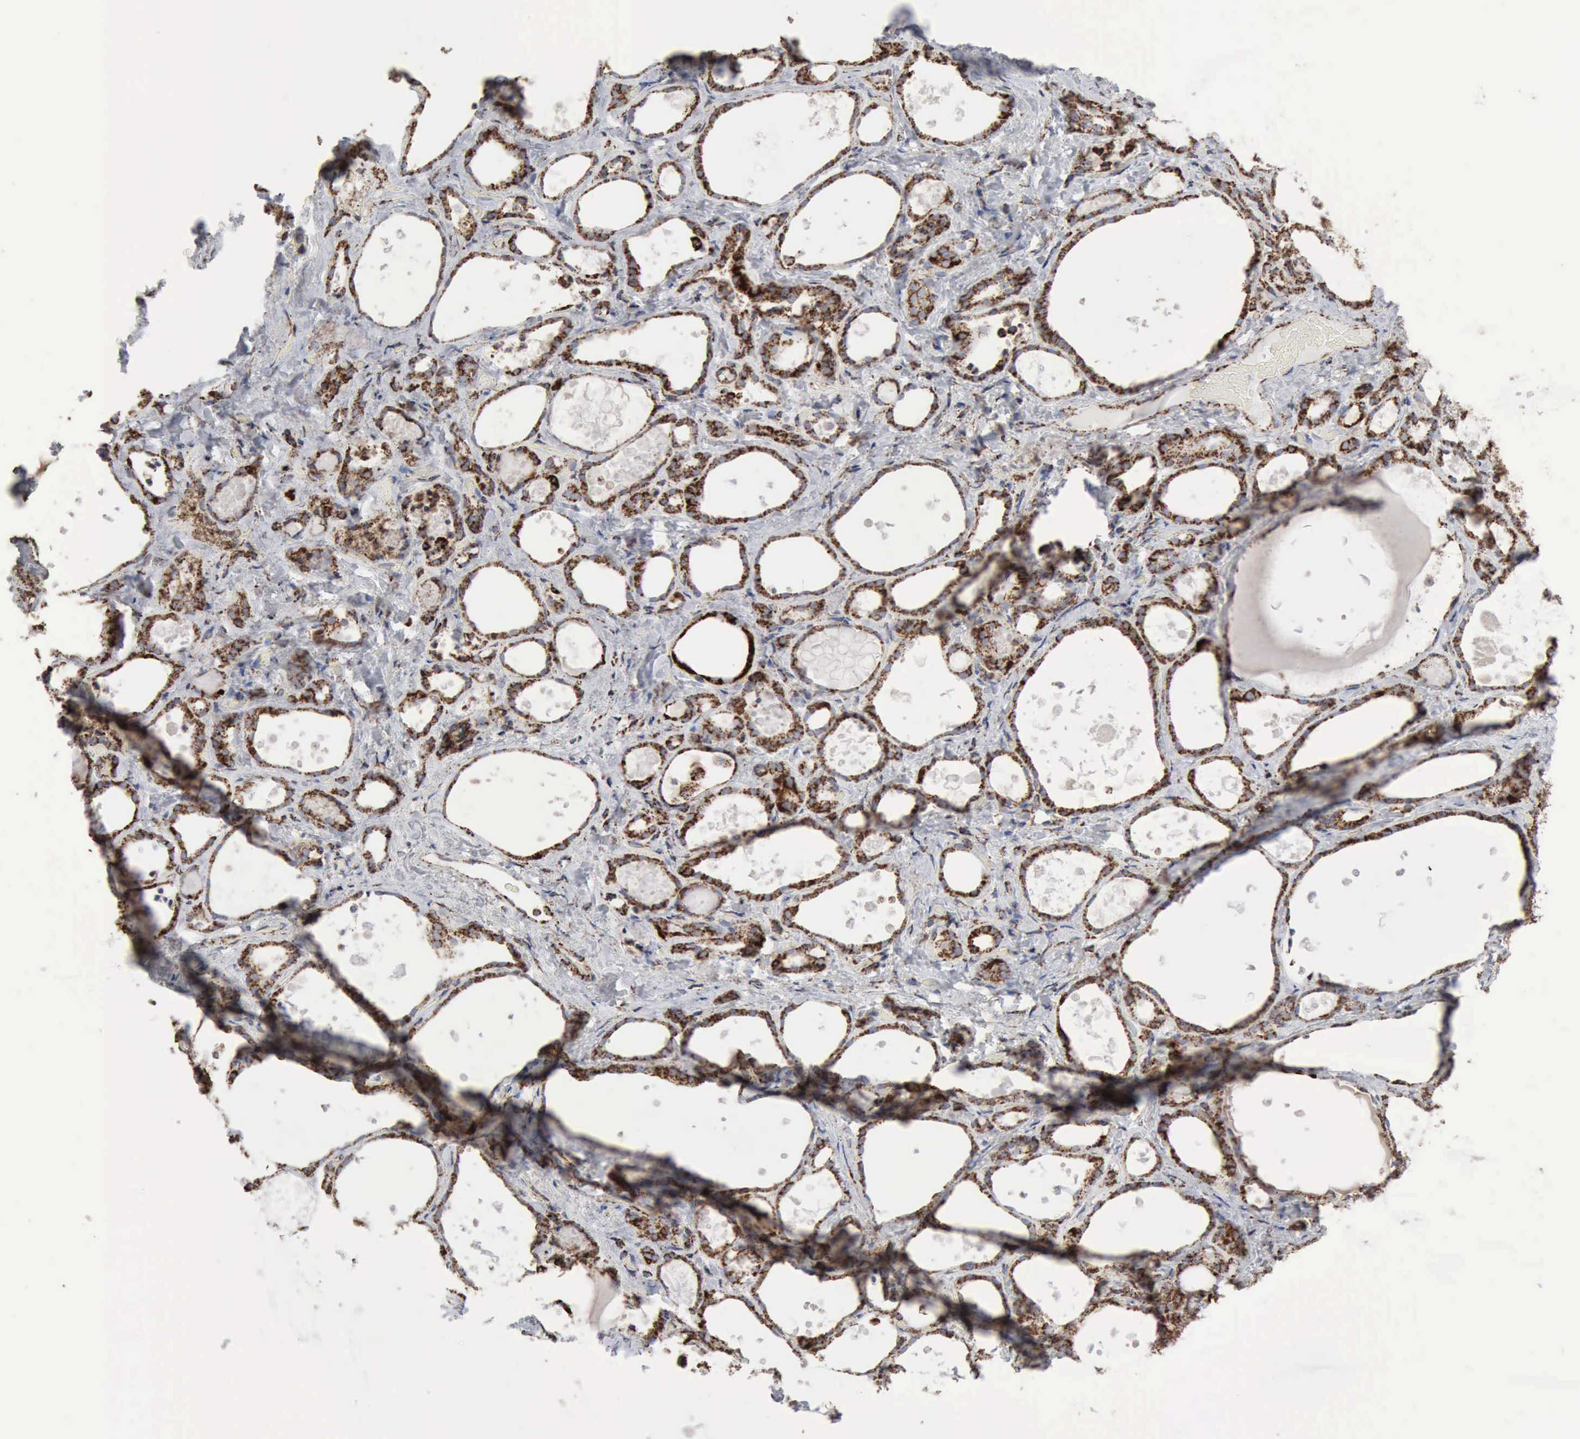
{"staining": {"intensity": "strong", "quantity": ">75%", "location": "cytoplasmic/membranous"}, "tissue": "thyroid gland", "cell_type": "Glandular cells", "image_type": "normal", "snomed": [{"axis": "morphology", "description": "Normal tissue, NOS"}, {"axis": "topography", "description": "Thyroid gland"}], "caption": "This histopathology image reveals IHC staining of benign thyroid gland, with high strong cytoplasmic/membranous staining in about >75% of glandular cells.", "gene": "ACO2", "patient": {"sex": "female", "age": 75}}